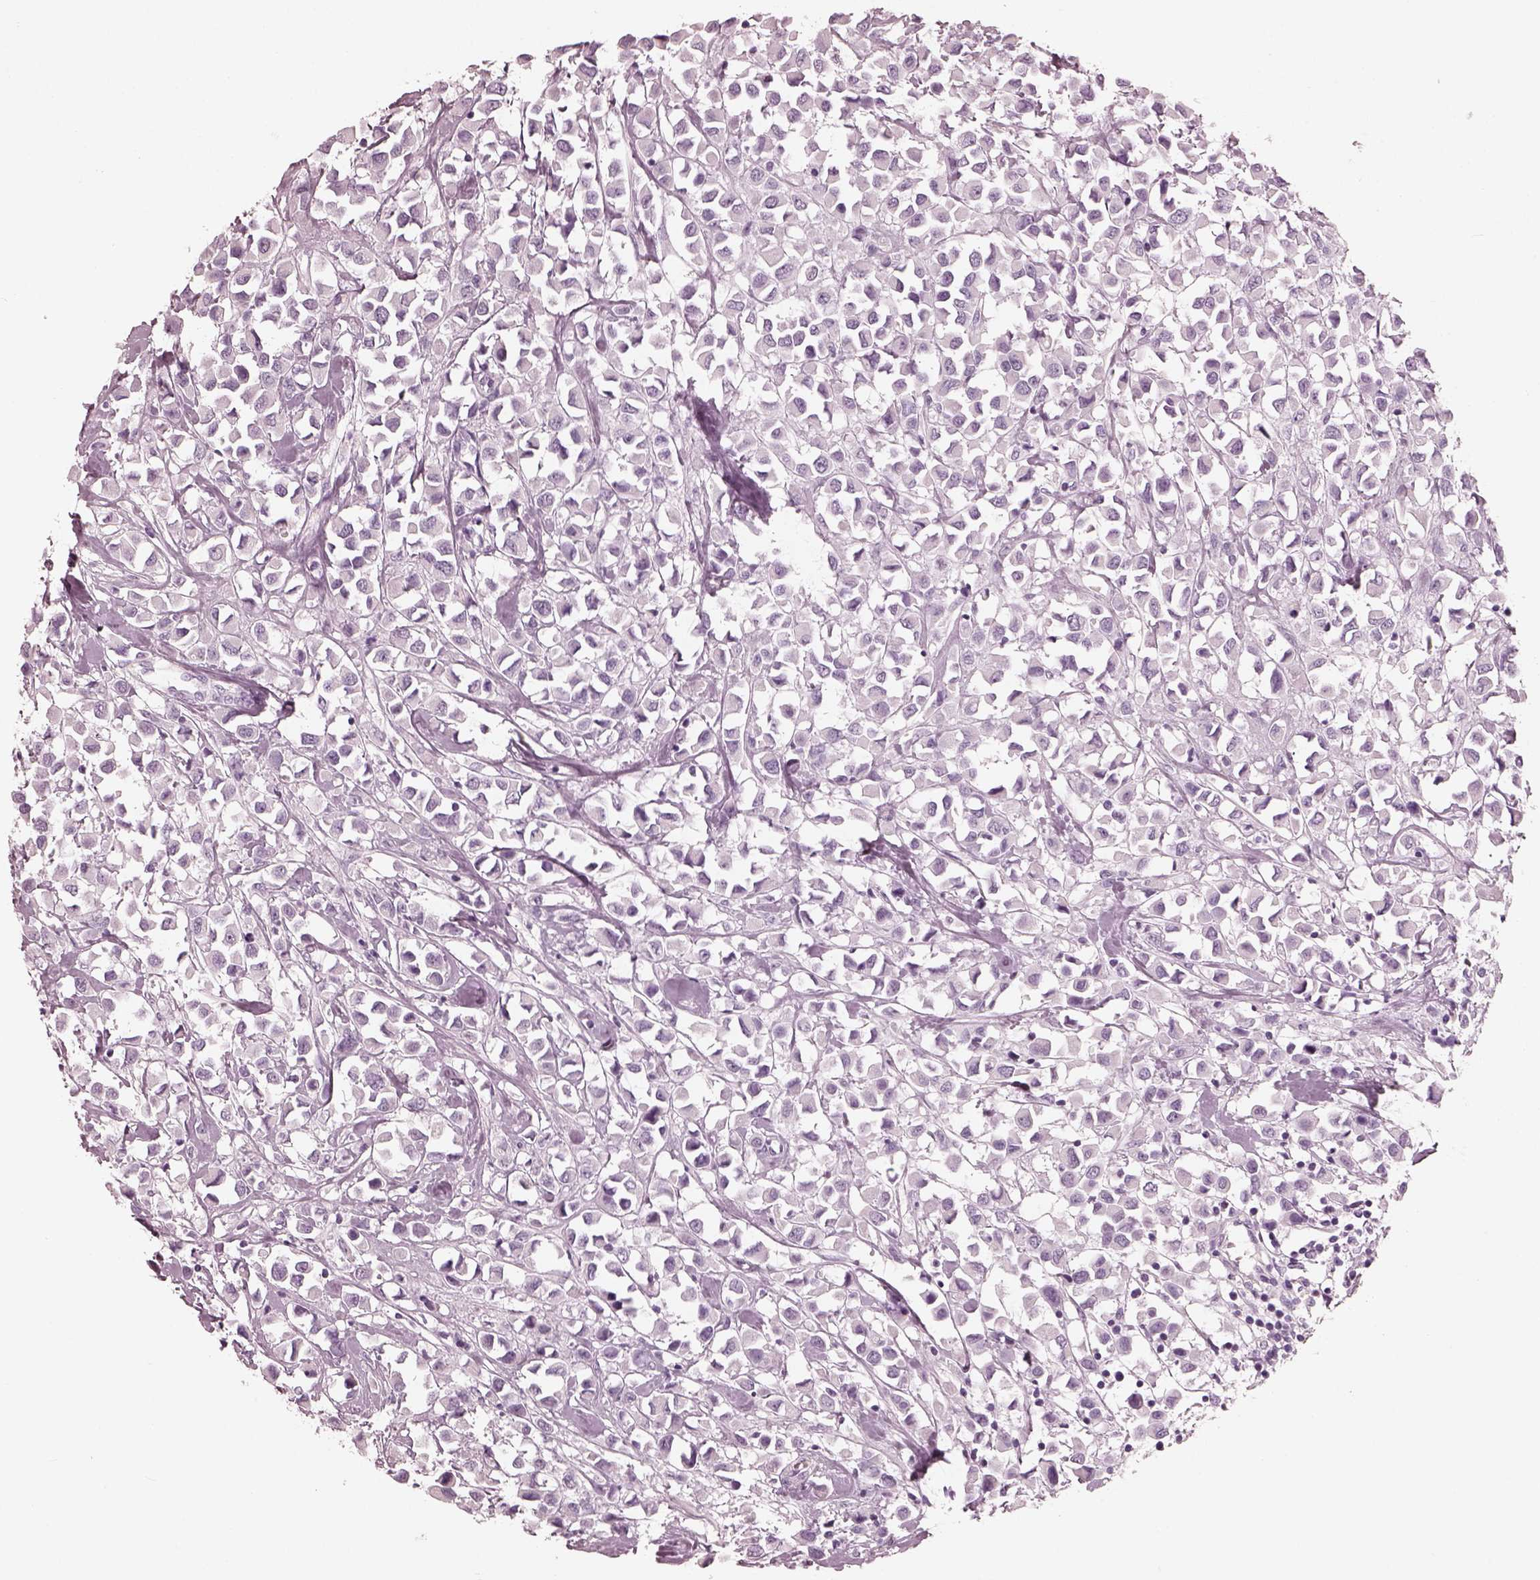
{"staining": {"intensity": "negative", "quantity": "none", "location": "none"}, "tissue": "breast cancer", "cell_type": "Tumor cells", "image_type": "cancer", "snomed": [{"axis": "morphology", "description": "Duct carcinoma"}, {"axis": "topography", "description": "Breast"}], "caption": "An image of human invasive ductal carcinoma (breast) is negative for staining in tumor cells.", "gene": "FABP9", "patient": {"sex": "female", "age": 61}}